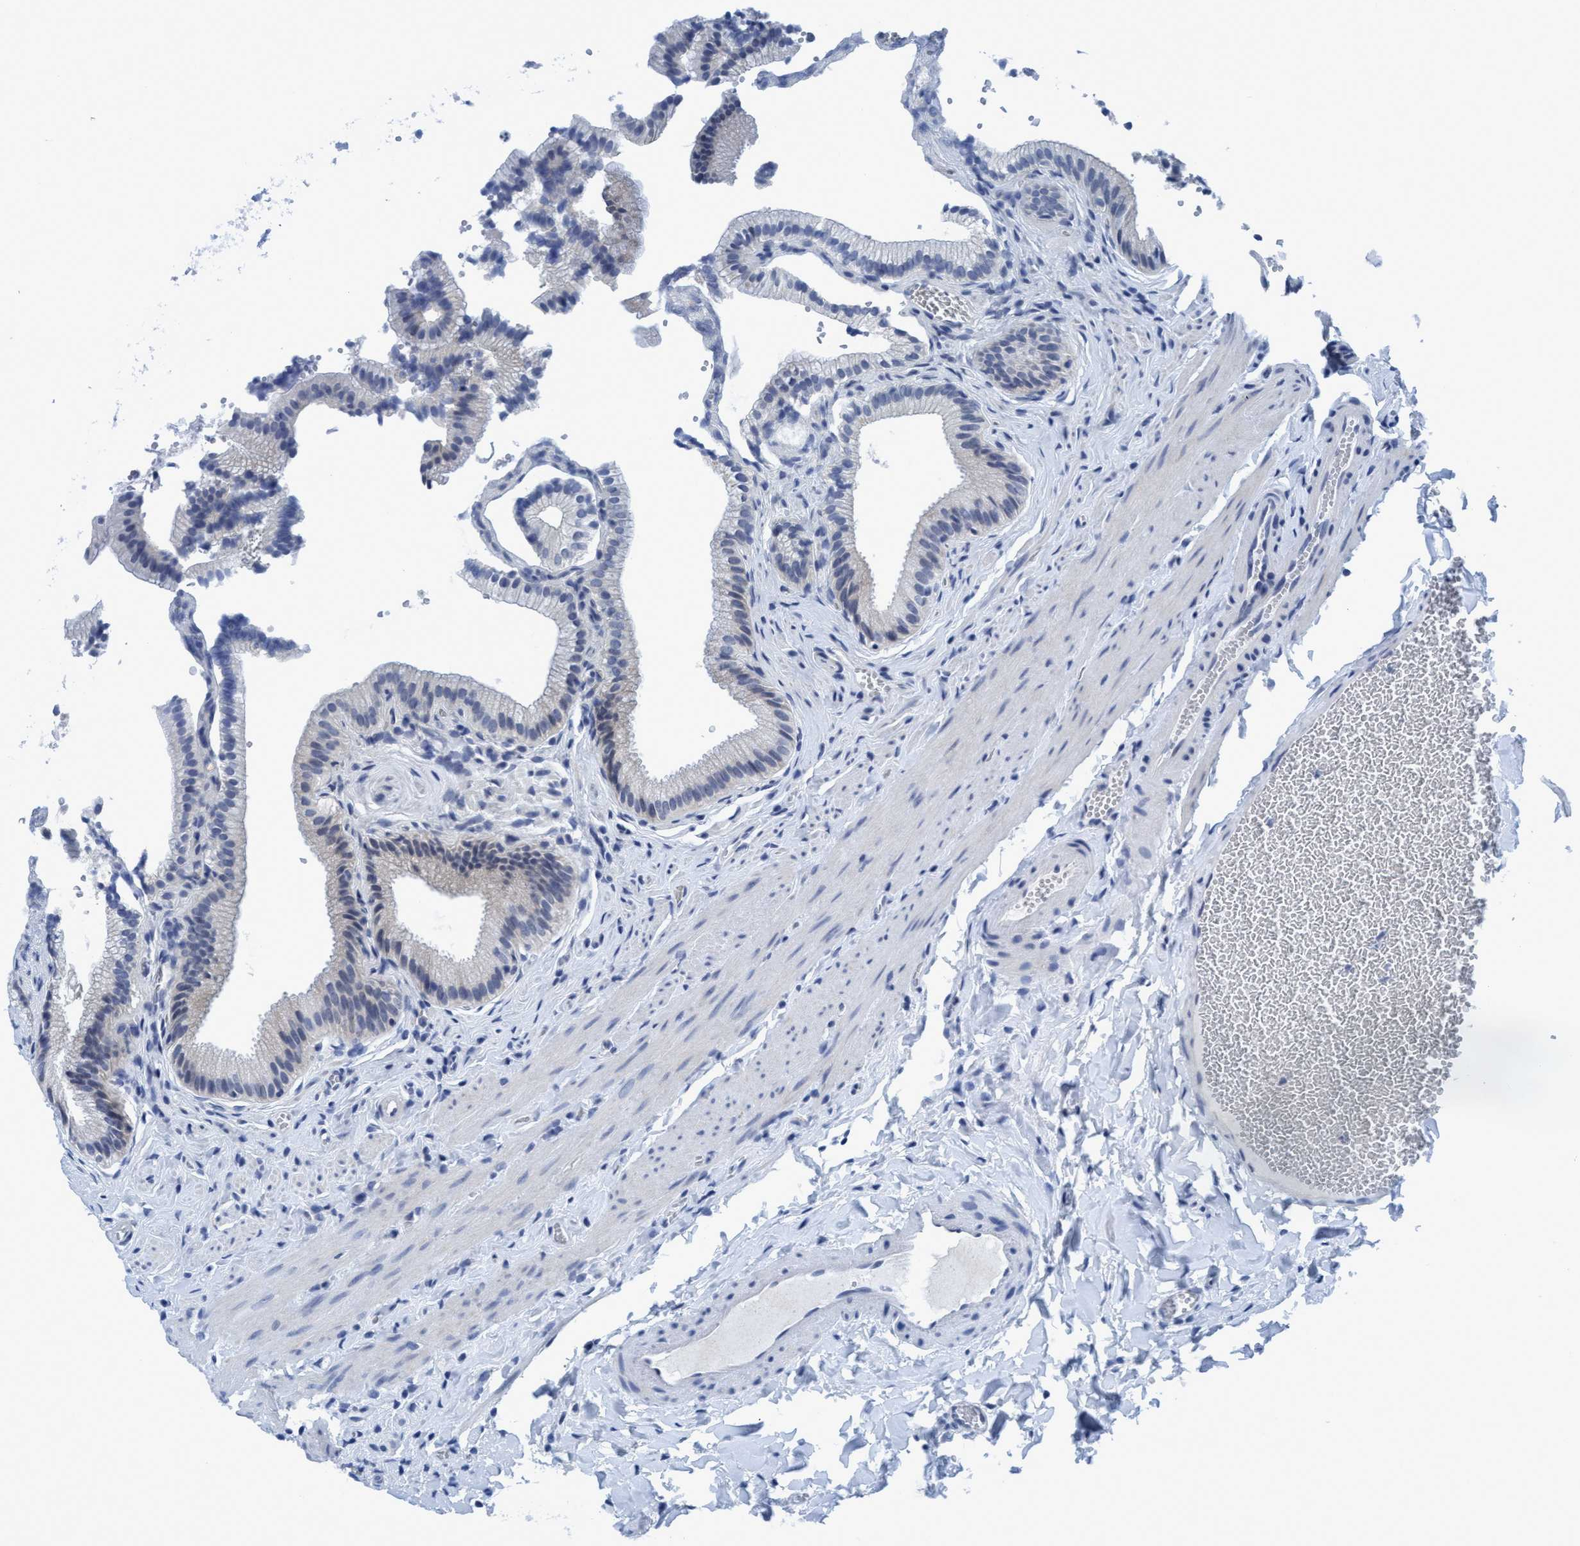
{"staining": {"intensity": "negative", "quantity": "none", "location": "none"}, "tissue": "gallbladder", "cell_type": "Glandular cells", "image_type": "normal", "snomed": [{"axis": "morphology", "description": "Normal tissue, NOS"}, {"axis": "topography", "description": "Gallbladder"}], "caption": "A high-resolution image shows immunohistochemistry (IHC) staining of unremarkable gallbladder, which demonstrates no significant staining in glandular cells. The staining was performed using DAB to visualize the protein expression in brown, while the nuclei were stained in blue with hematoxylin (Magnification: 20x).", "gene": "DNAI1", "patient": {"sex": "male", "age": 38}}